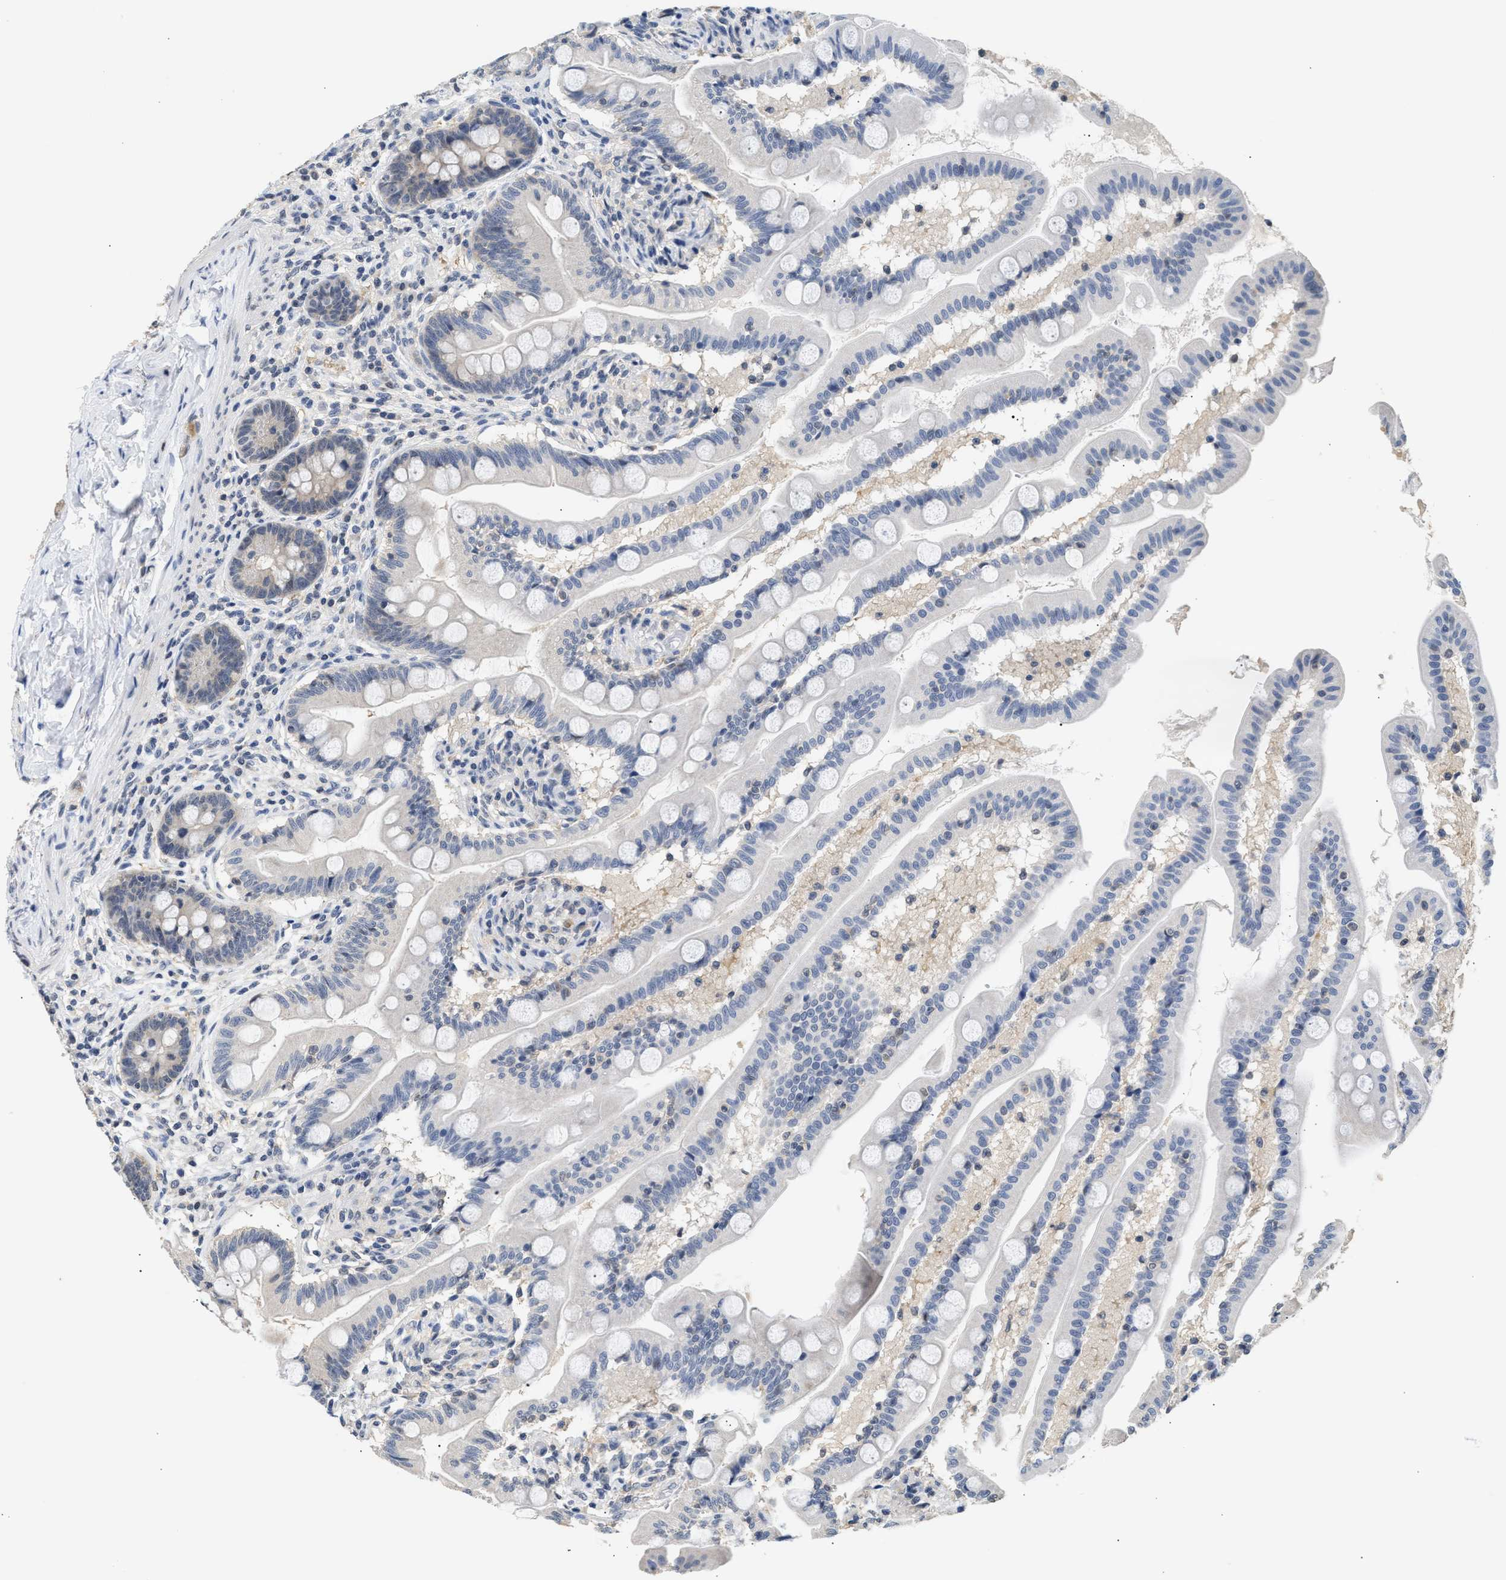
{"staining": {"intensity": "weak", "quantity": "<25%", "location": "cytoplasmic/membranous"}, "tissue": "small intestine", "cell_type": "Glandular cells", "image_type": "normal", "snomed": [{"axis": "morphology", "description": "Normal tissue, NOS"}, {"axis": "topography", "description": "Small intestine"}], "caption": "The immunohistochemistry micrograph has no significant staining in glandular cells of small intestine. (DAB IHC visualized using brightfield microscopy, high magnification).", "gene": "PPM1L", "patient": {"sex": "female", "age": 56}}